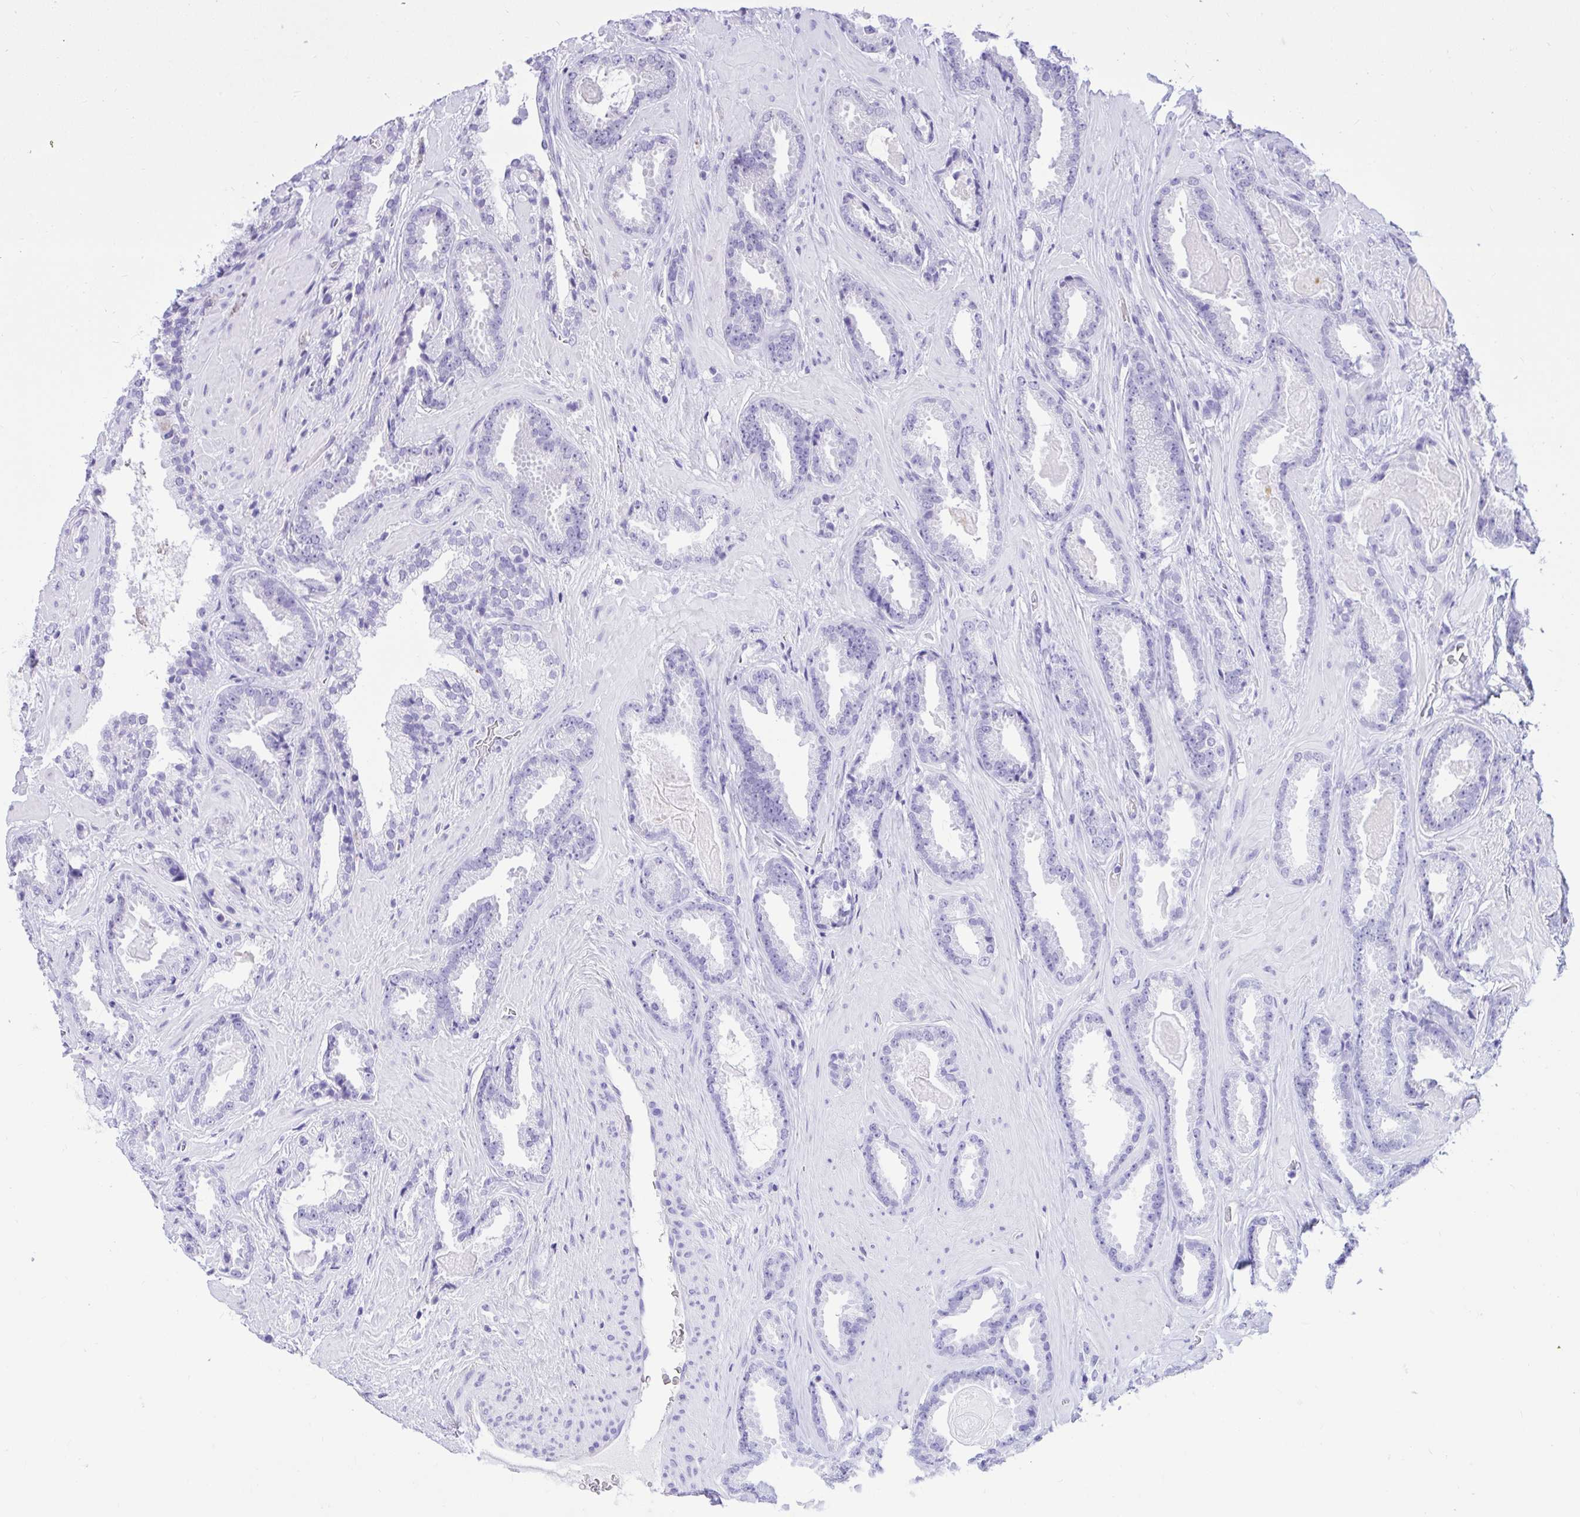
{"staining": {"intensity": "negative", "quantity": "none", "location": "none"}, "tissue": "prostate cancer", "cell_type": "Tumor cells", "image_type": "cancer", "snomed": [{"axis": "morphology", "description": "Adenocarcinoma, Low grade"}, {"axis": "topography", "description": "Prostate"}], "caption": "Tumor cells are negative for protein expression in human prostate cancer (low-grade adenocarcinoma).", "gene": "PPP1CA", "patient": {"sex": "male", "age": 62}}